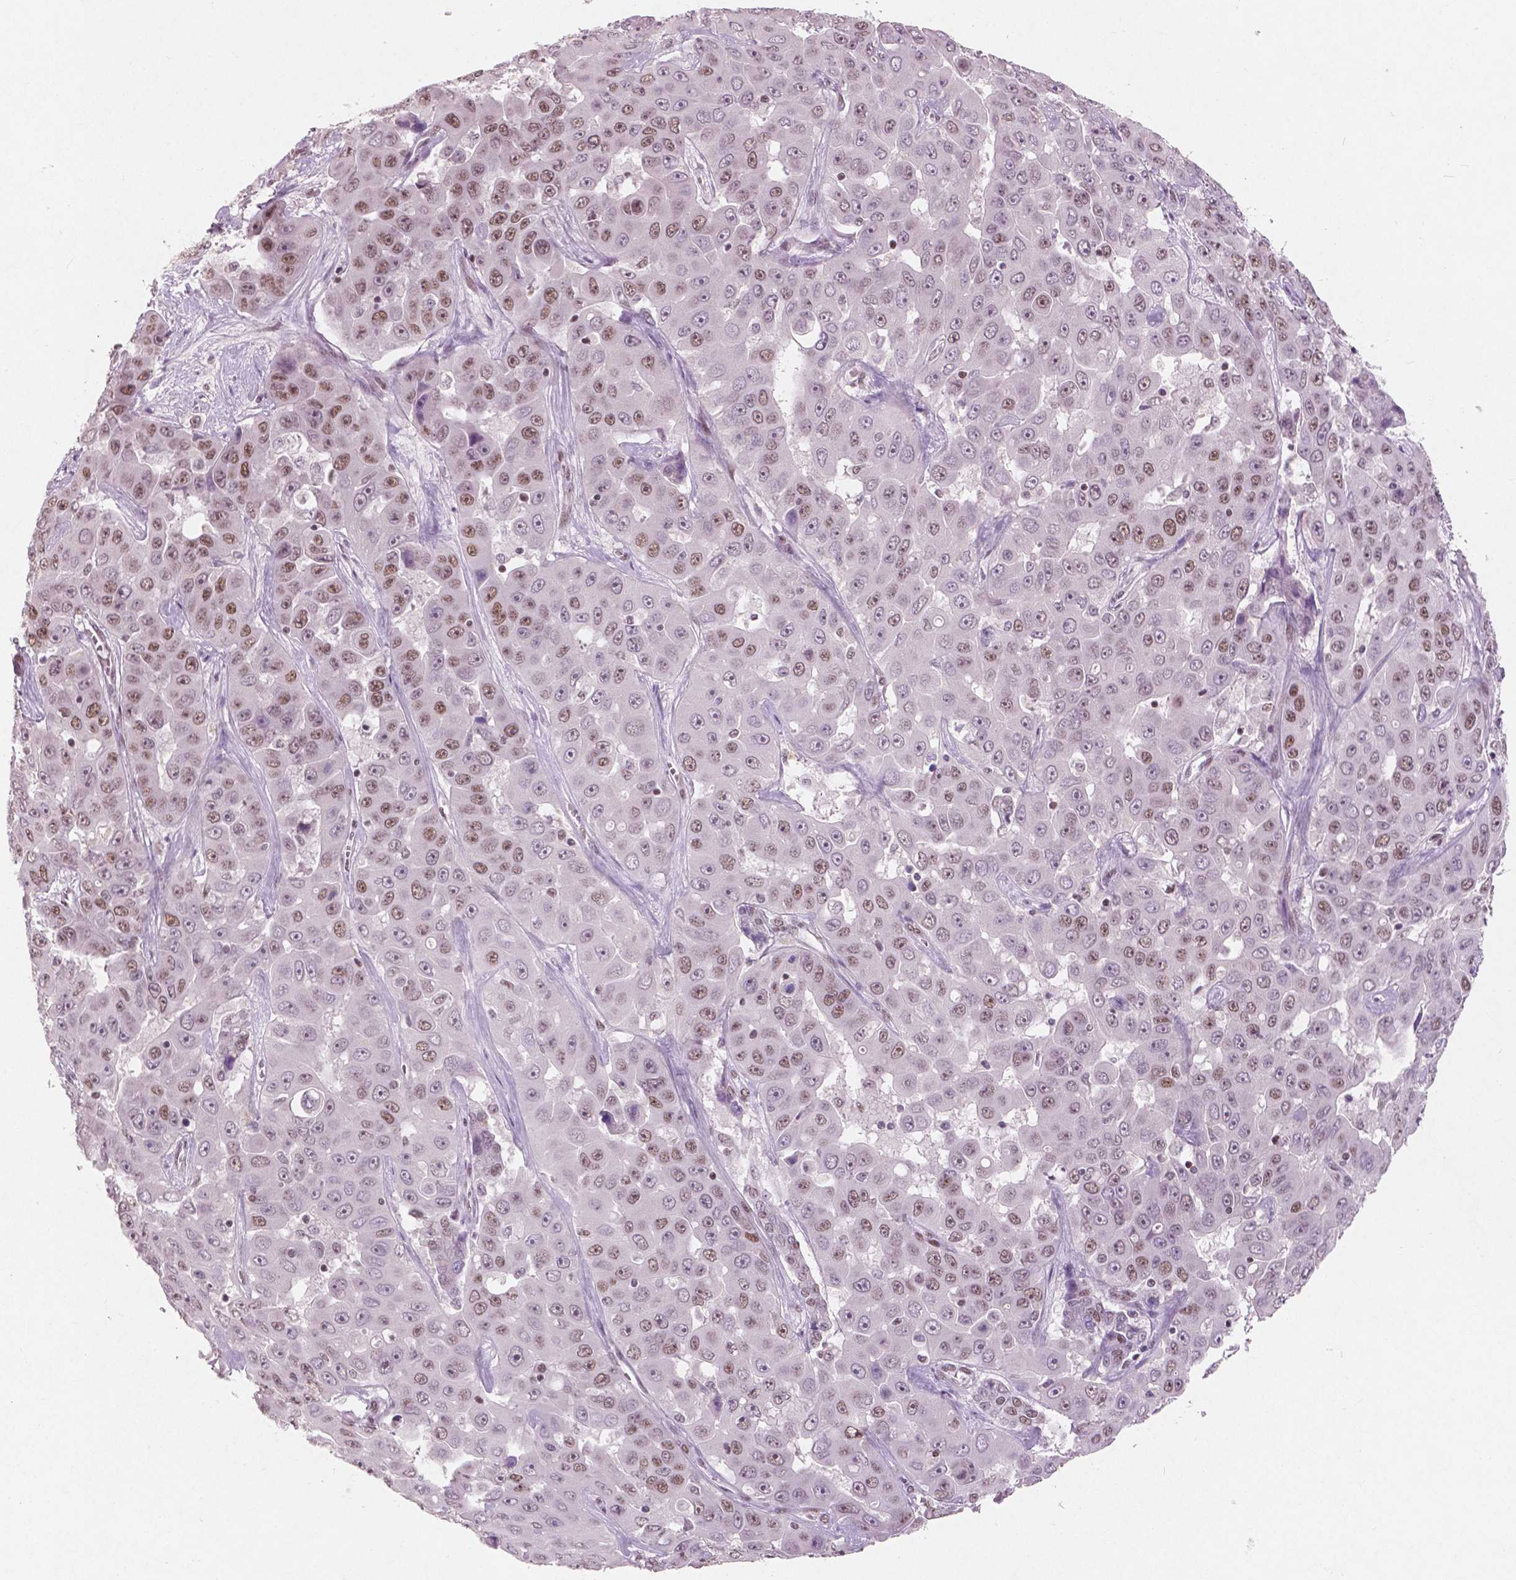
{"staining": {"intensity": "moderate", "quantity": "25%-75%", "location": "nuclear"}, "tissue": "liver cancer", "cell_type": "Tumor cells", "image_type": "cancer", "snomed": [{"axis": "morphology", "description": "Cholangiocarcinoma"}, {"axis": "topography", "description": "Liver"}], "caption": "Liver cancer (cholangiocarcinoma) stained with a brown dye reveals moderate nuclear positive positivity in approximately 25%-75% of tumor cells.", "gene": "BRD4", "patient": {"sex": "female", "age": 52}}